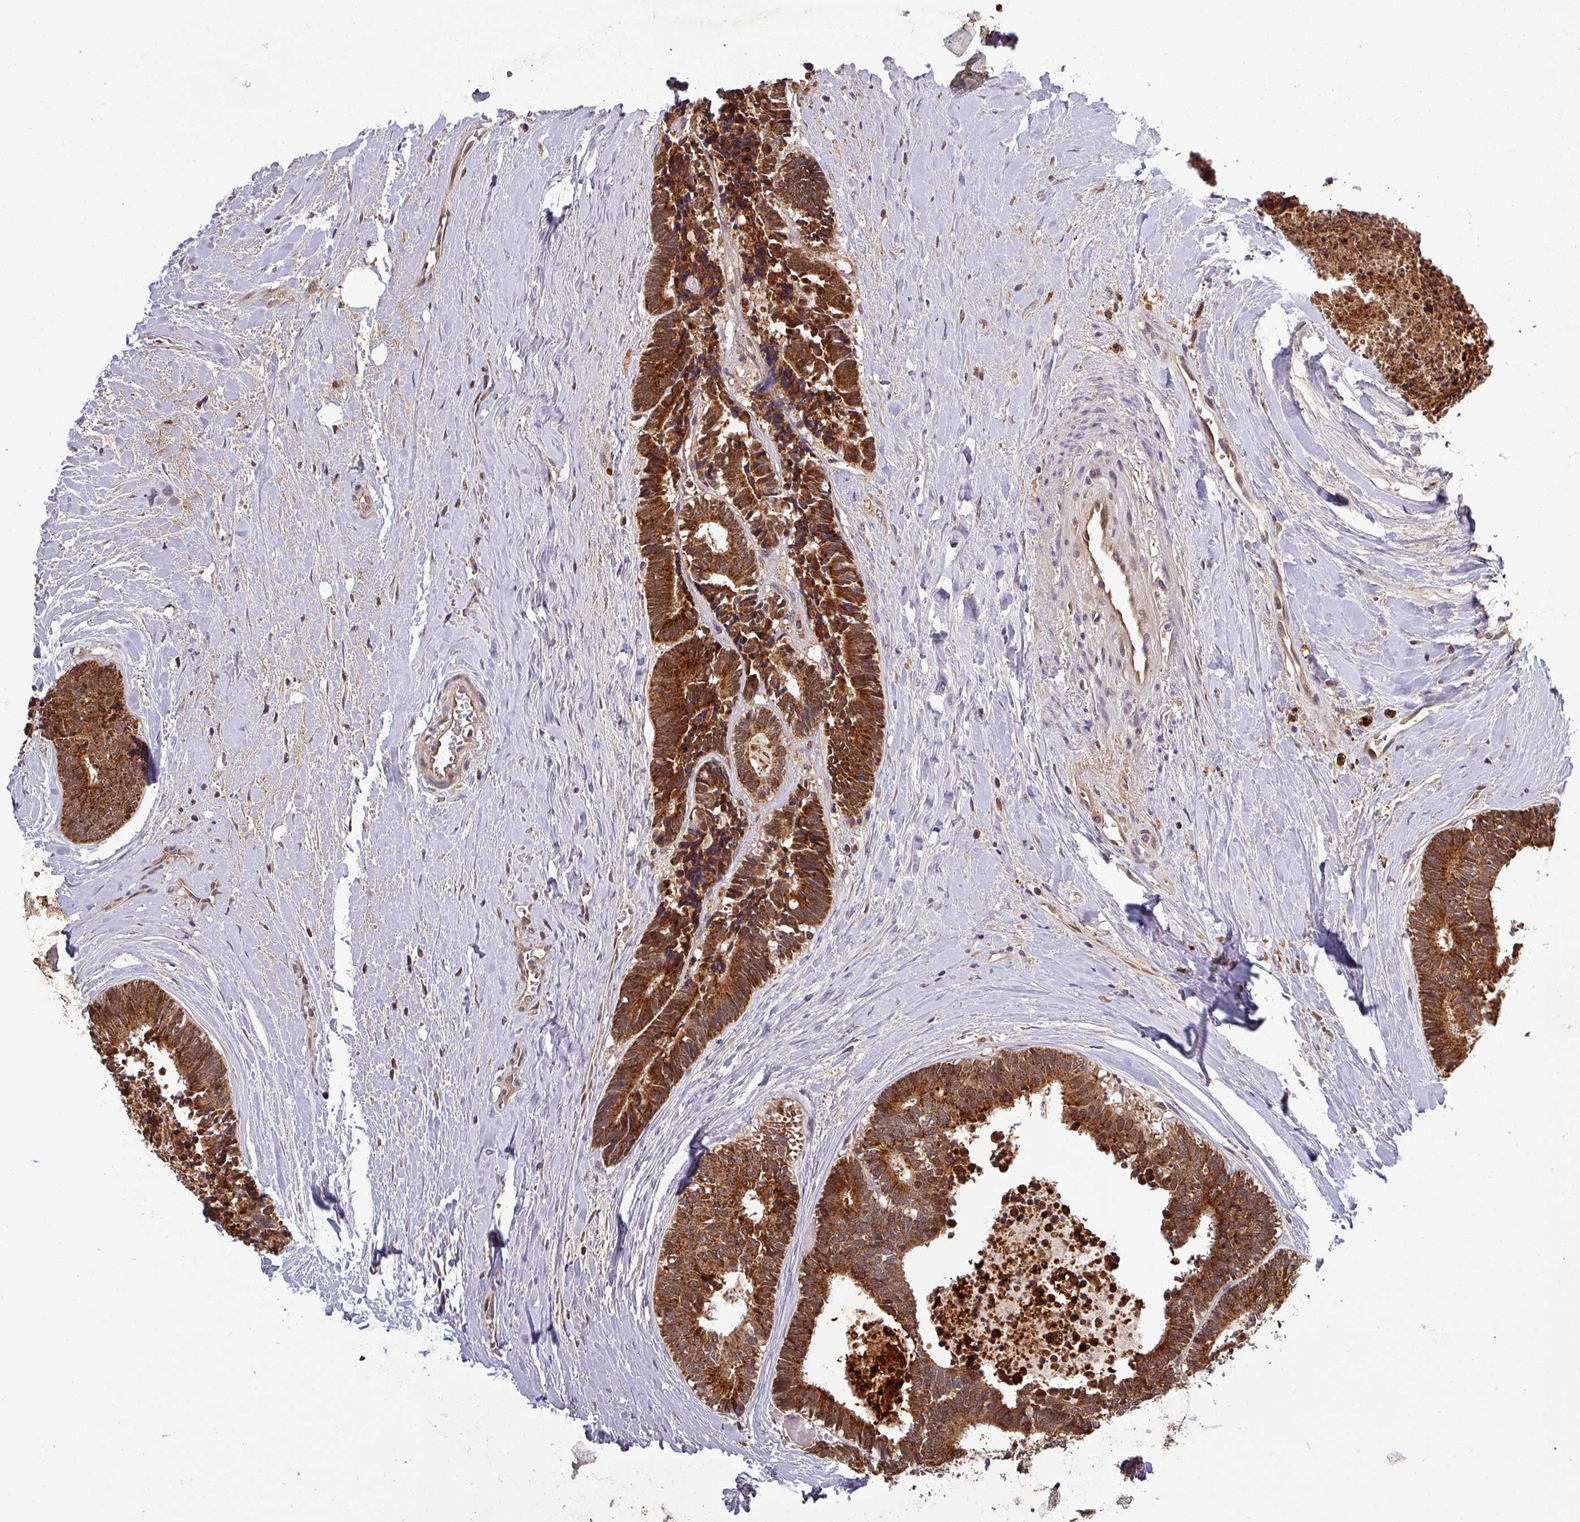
{"staining": {"intensity": "strong", "quantity": ">75%", "location": "cytoplasmic/membranous"}, "tissue": "colorectal cancer", "cell_type": "Tumor cells", "image_type": "cancer", "snomed": [{"axis": "morphology", "description": "Adenocarcinoma, NOS"}, {"axis": "topography", "description": "Colon"}, {"axis": "topography", "description": "Rectum"}], "caption": "Protein expression analysis of human colorectal adenocarcinoma reveals strong cytoplasmic/membranous positivity in about >75% of tumor cells.", "gene": "PUS1", "patient": {"sex": "male", "age": 57}}